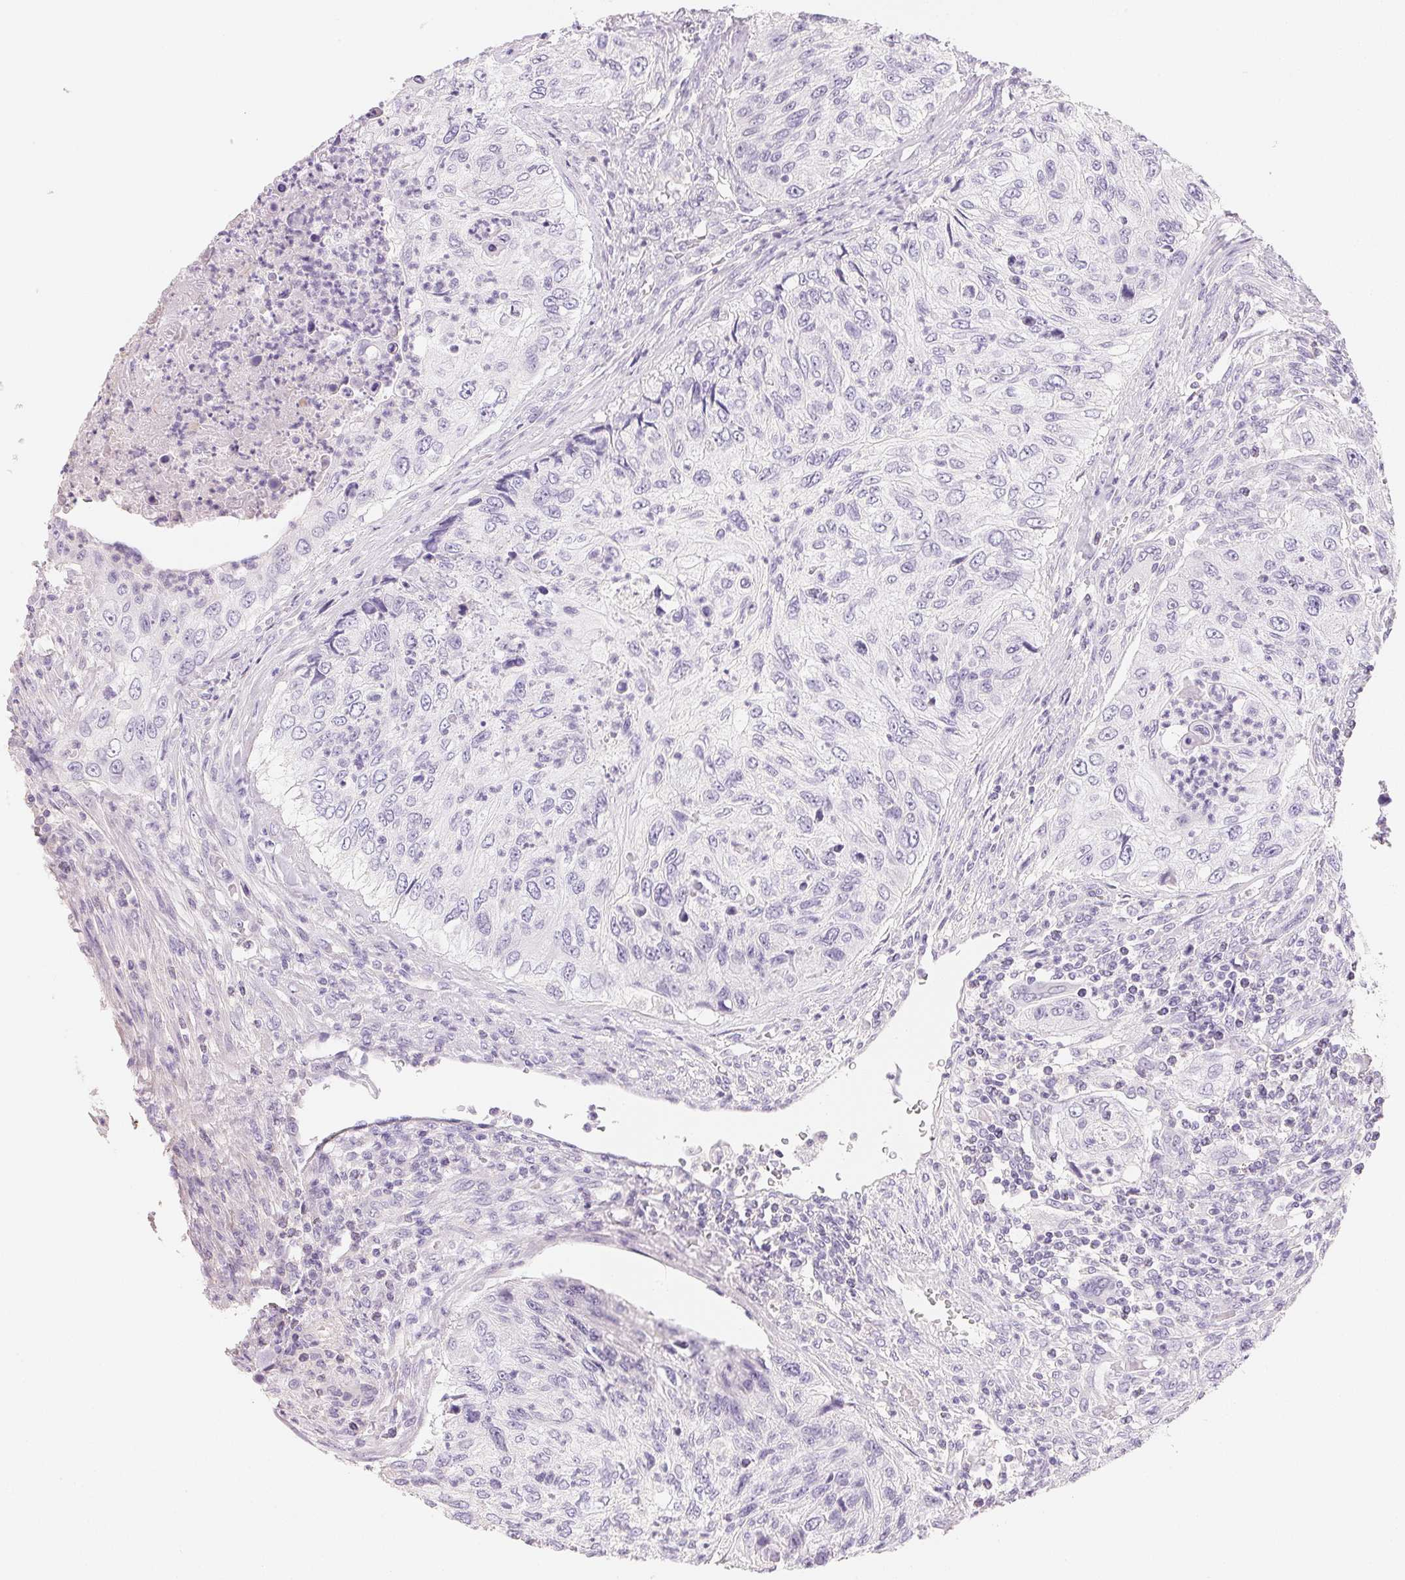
{"staining": {"intensity": "negative", "quantity": "none", "location": "none"}, "tissue": "urothelial cancer", "cell_type": "Tumor cells", "image_type": "cancer", "snomed": [{"axis": "morphology", "description": "Urothelial carcinoma, High grade"}, {"axis": "topography", "description": "Urinary bladder"}], "caption": "A photomicrograph of urothelial cancer stained for a protein reveals no brown staining in tumor cells.", "gene": "ACP3", "patient": {"sex": "female", "age": 60}}